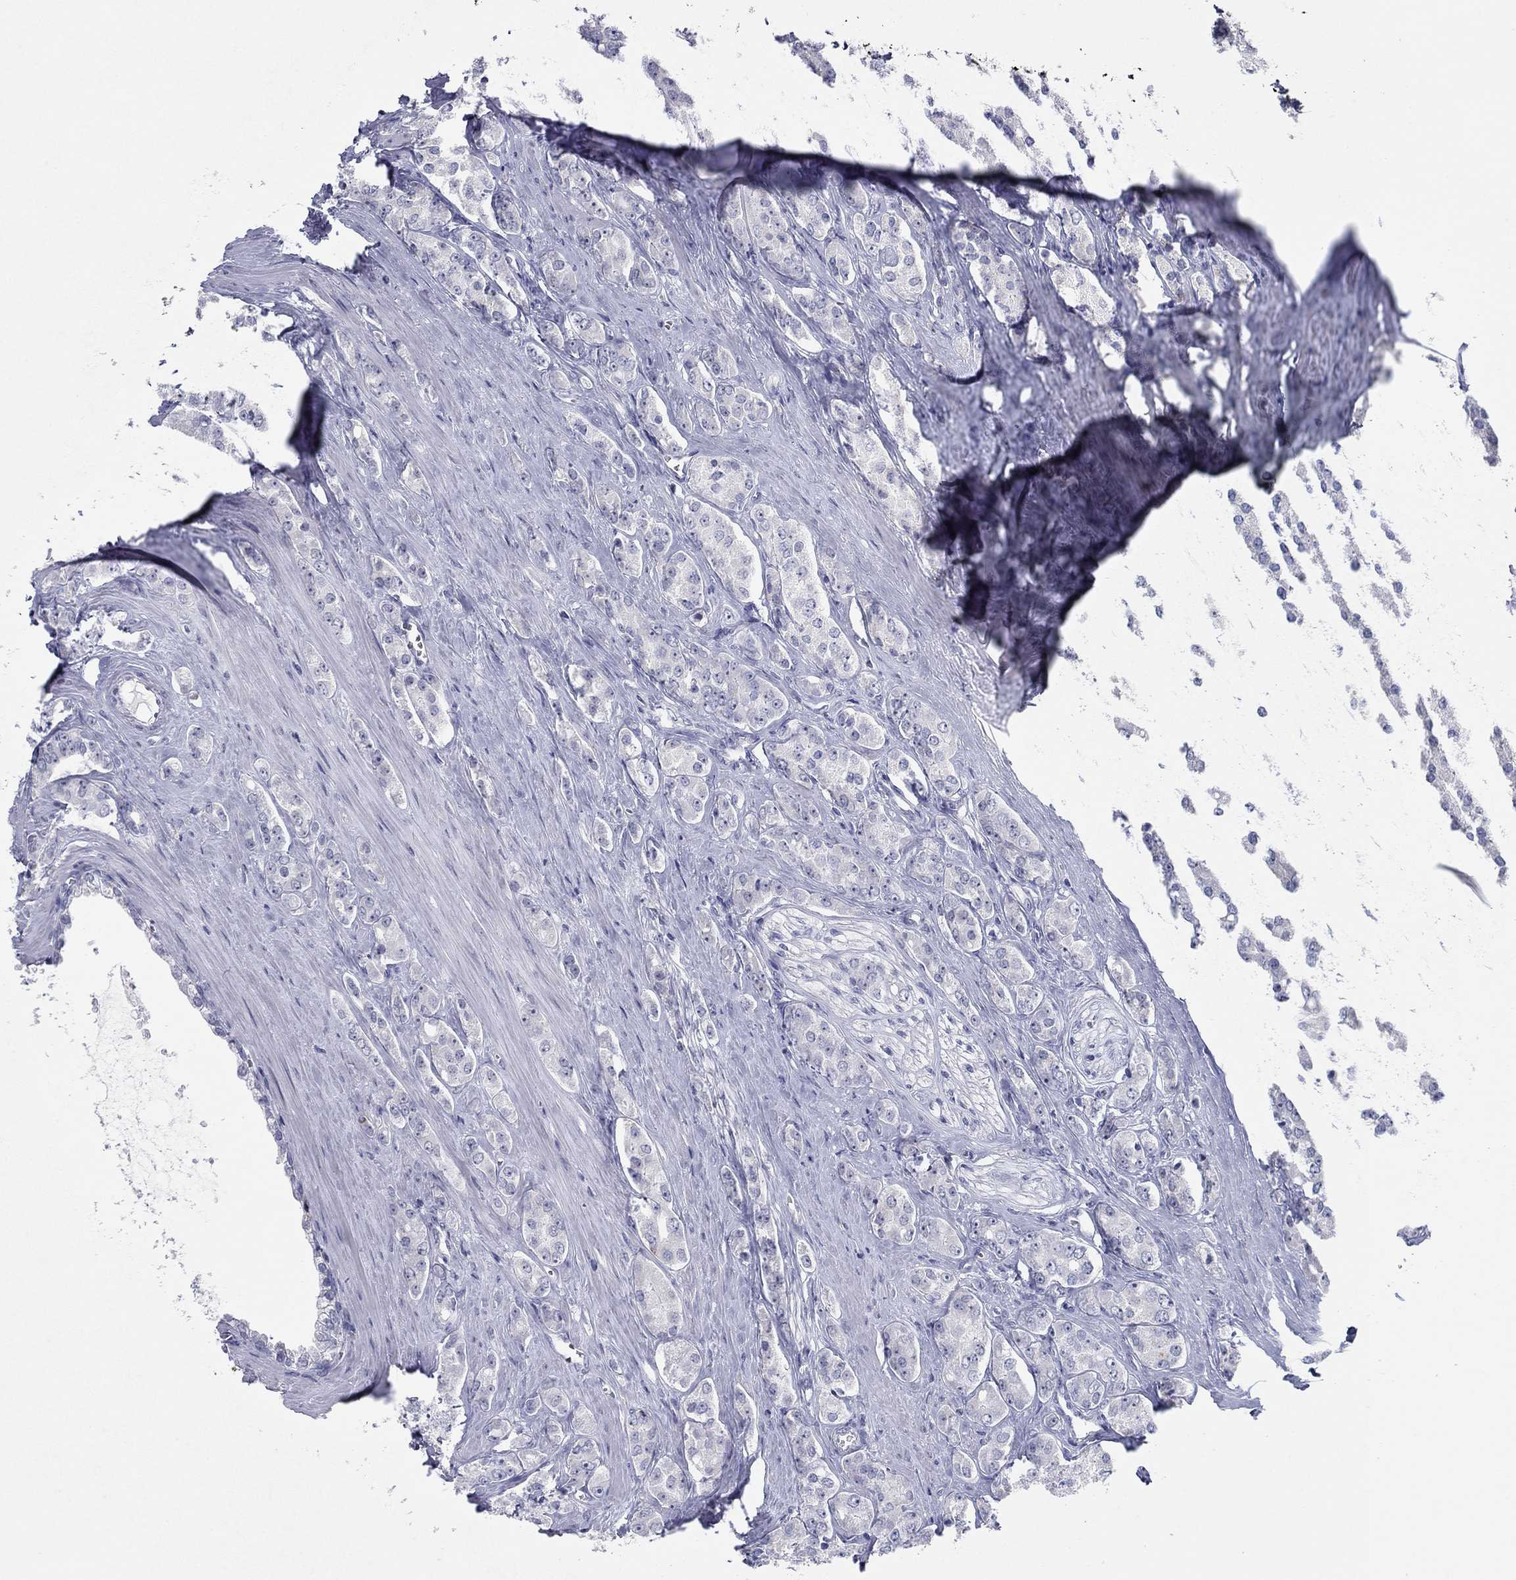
{"staining": {"intensity": "negative", "quantity": "none", "location": "none"}, "tissue": "prostate cancer", "cell_type": "Tumor cells", "image_type": "cancer", "snomed": [{"axis": "morphology", "description": "Adenocarcinoma, NOS"}, {"axis": "topography", "description": "Prostate"}], "caption": "This is a histopathology image of immunohistochemistry staining of prostate adenocarcinoma, which shows no staining in tumor cells.", "gene": "ITGAE", "patient": {"sex": "male", "age": 67}}